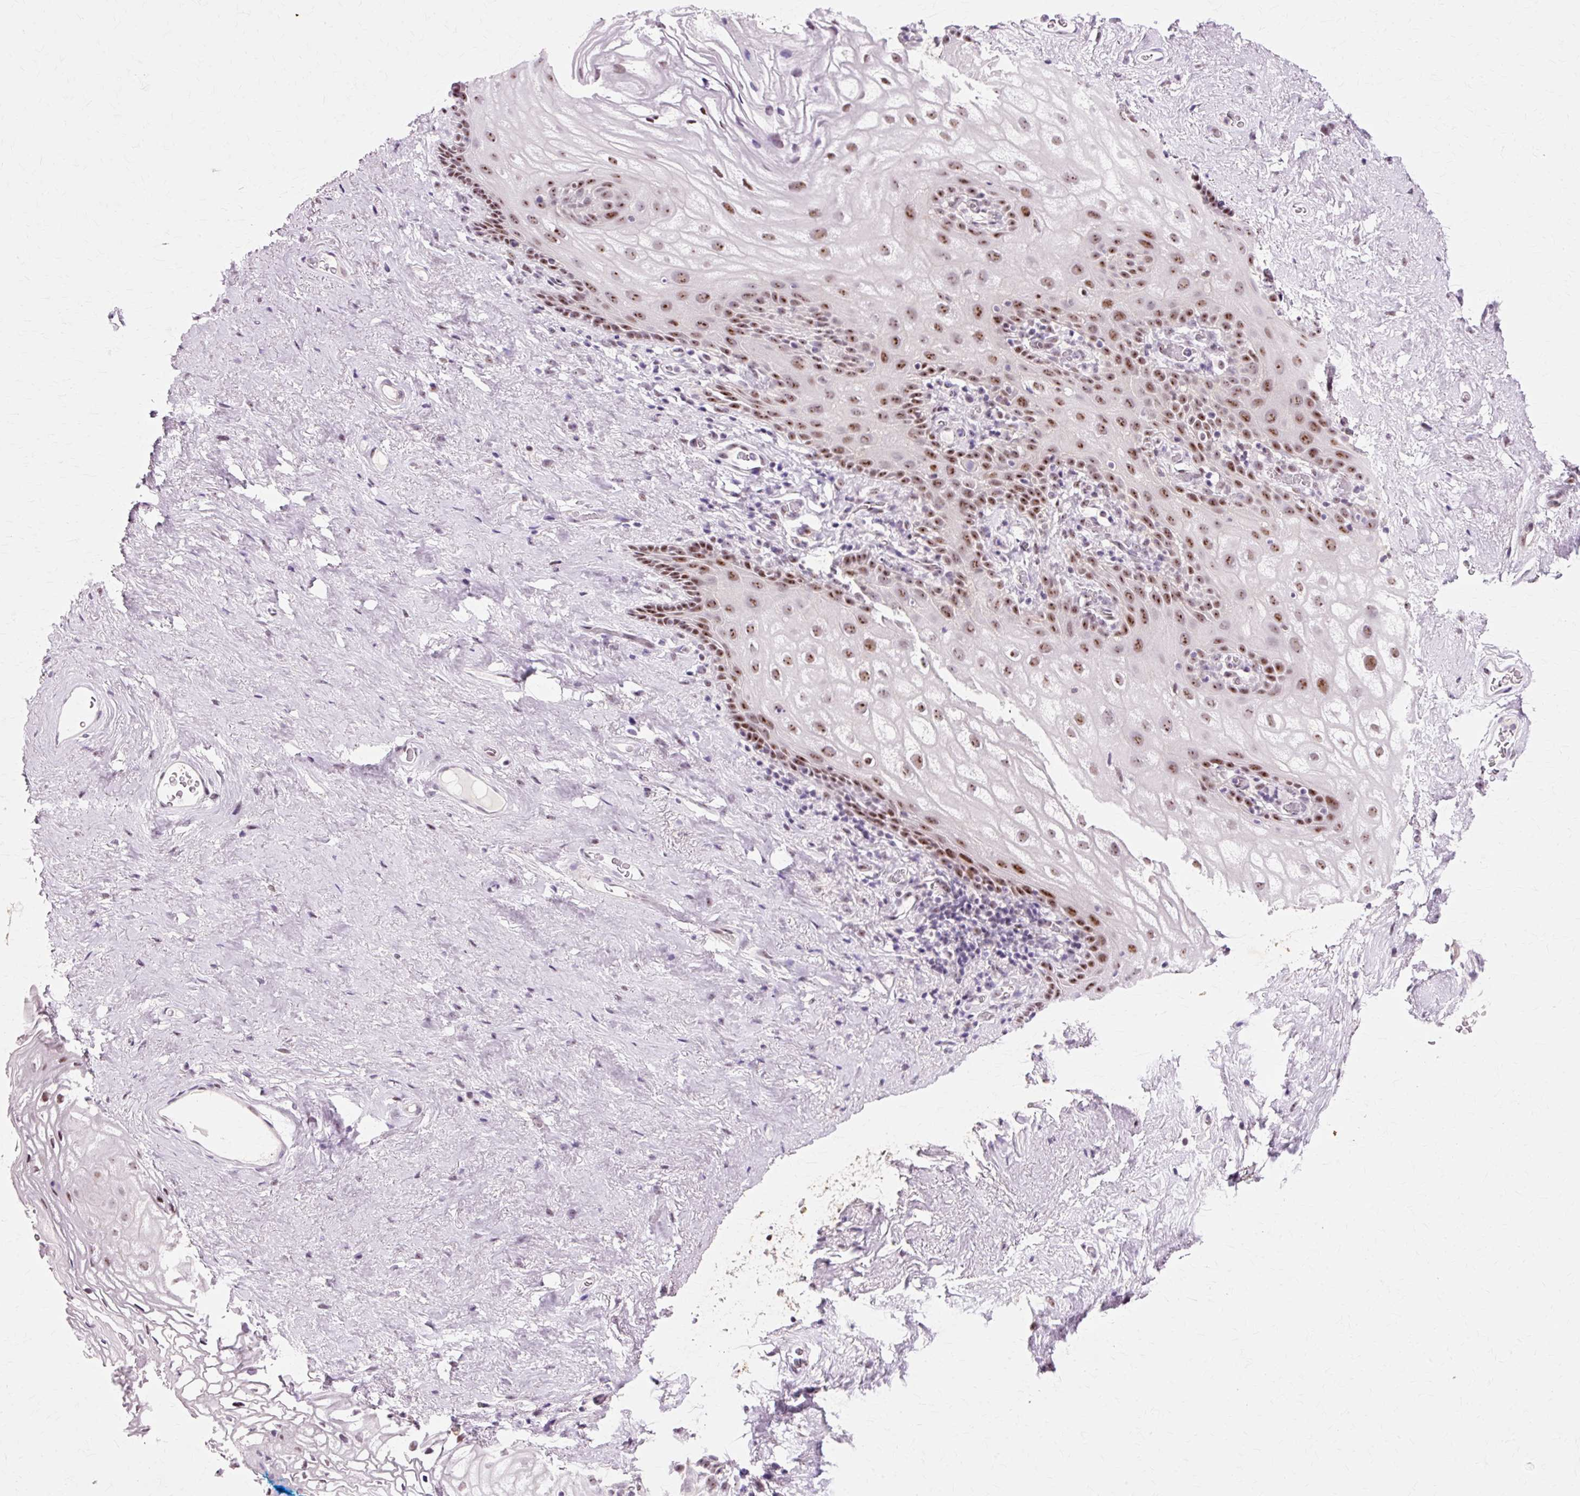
{"staining": {"intensity": "moderate", "quantity": "25%-75%", "location": "nuclear"}, "tissue": "vagina", "cell_type": "Squamous epithelial cells", "image_type": "normal", "snomed": [{"axis": "morphology", "description": "Normal tissue, NOS"}, {"axis": "topography", "description": "Vagina"}, {"axis": "topography", "description": "Peripheral nerve tissue"}], "caption": "About 25%-75% of squamous epithelial cells in benign human vagina reveal moderate nuclear protein positivity as visualized by brown immunohistochemical staining.", "gene": "MACROD2", "patient": {"sex": "female", "age": 71}}